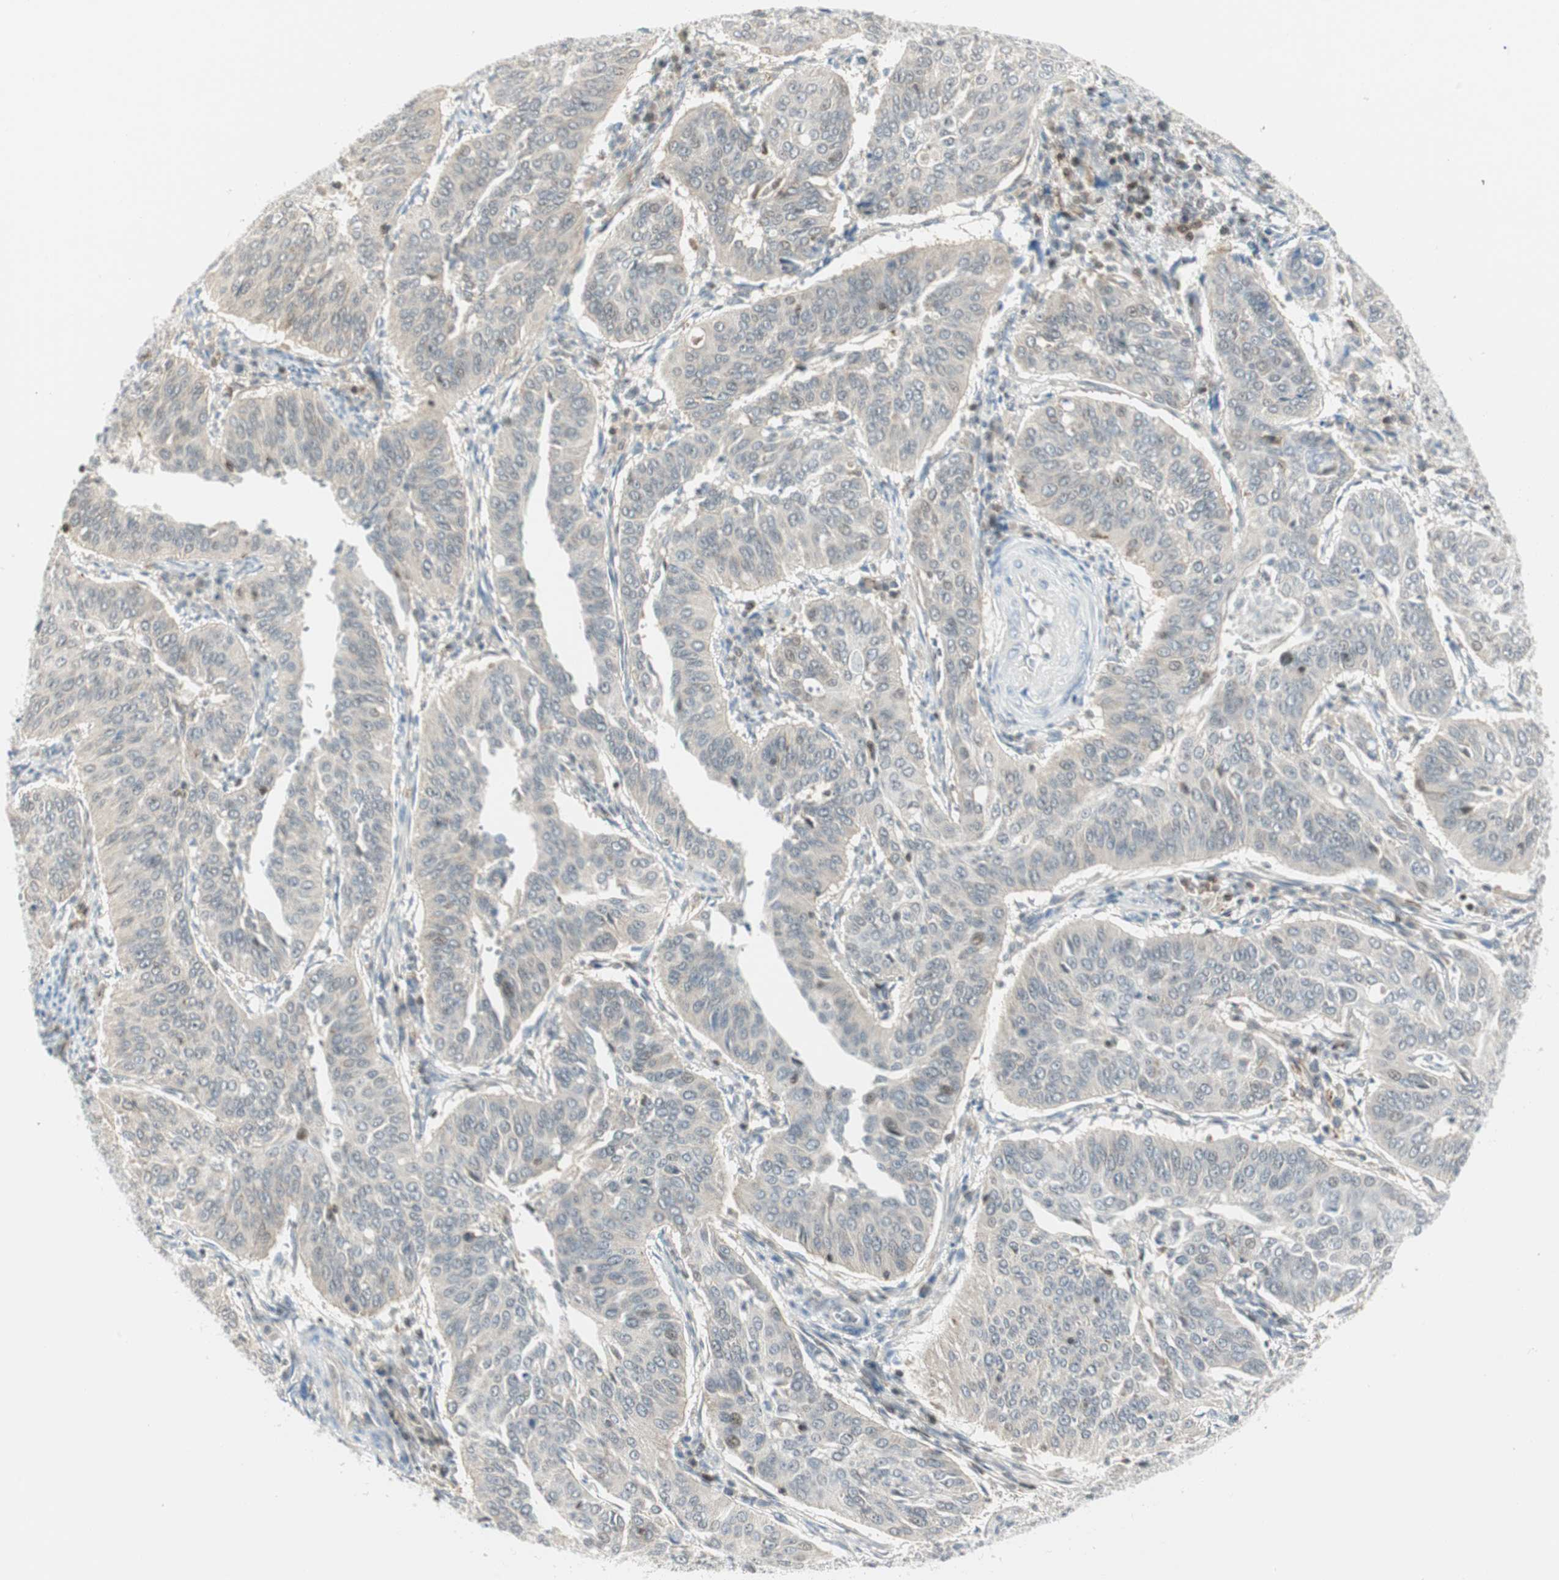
{"staining": {"intensity": "negative", "quantity": "none", "location": "none"}, "tissue": "cervical cancer", "cell_type": "Tumor cells", "image_type": "cancer", "snomed": [{"axis": "morphology", "description": "Normal tissue, NOS"}, {"axis": "morphology", "description": "Squamous cell carcinoma, NOS"}, {"axis": "topography", "description": "Cervix"}], "caption": "The IHC image has no significant staining in tumor cells of squamous cell carcinoma (cervical) tissue.", "gene": "PPP1CA", "patient": {"sex": "female", "age": 39}}